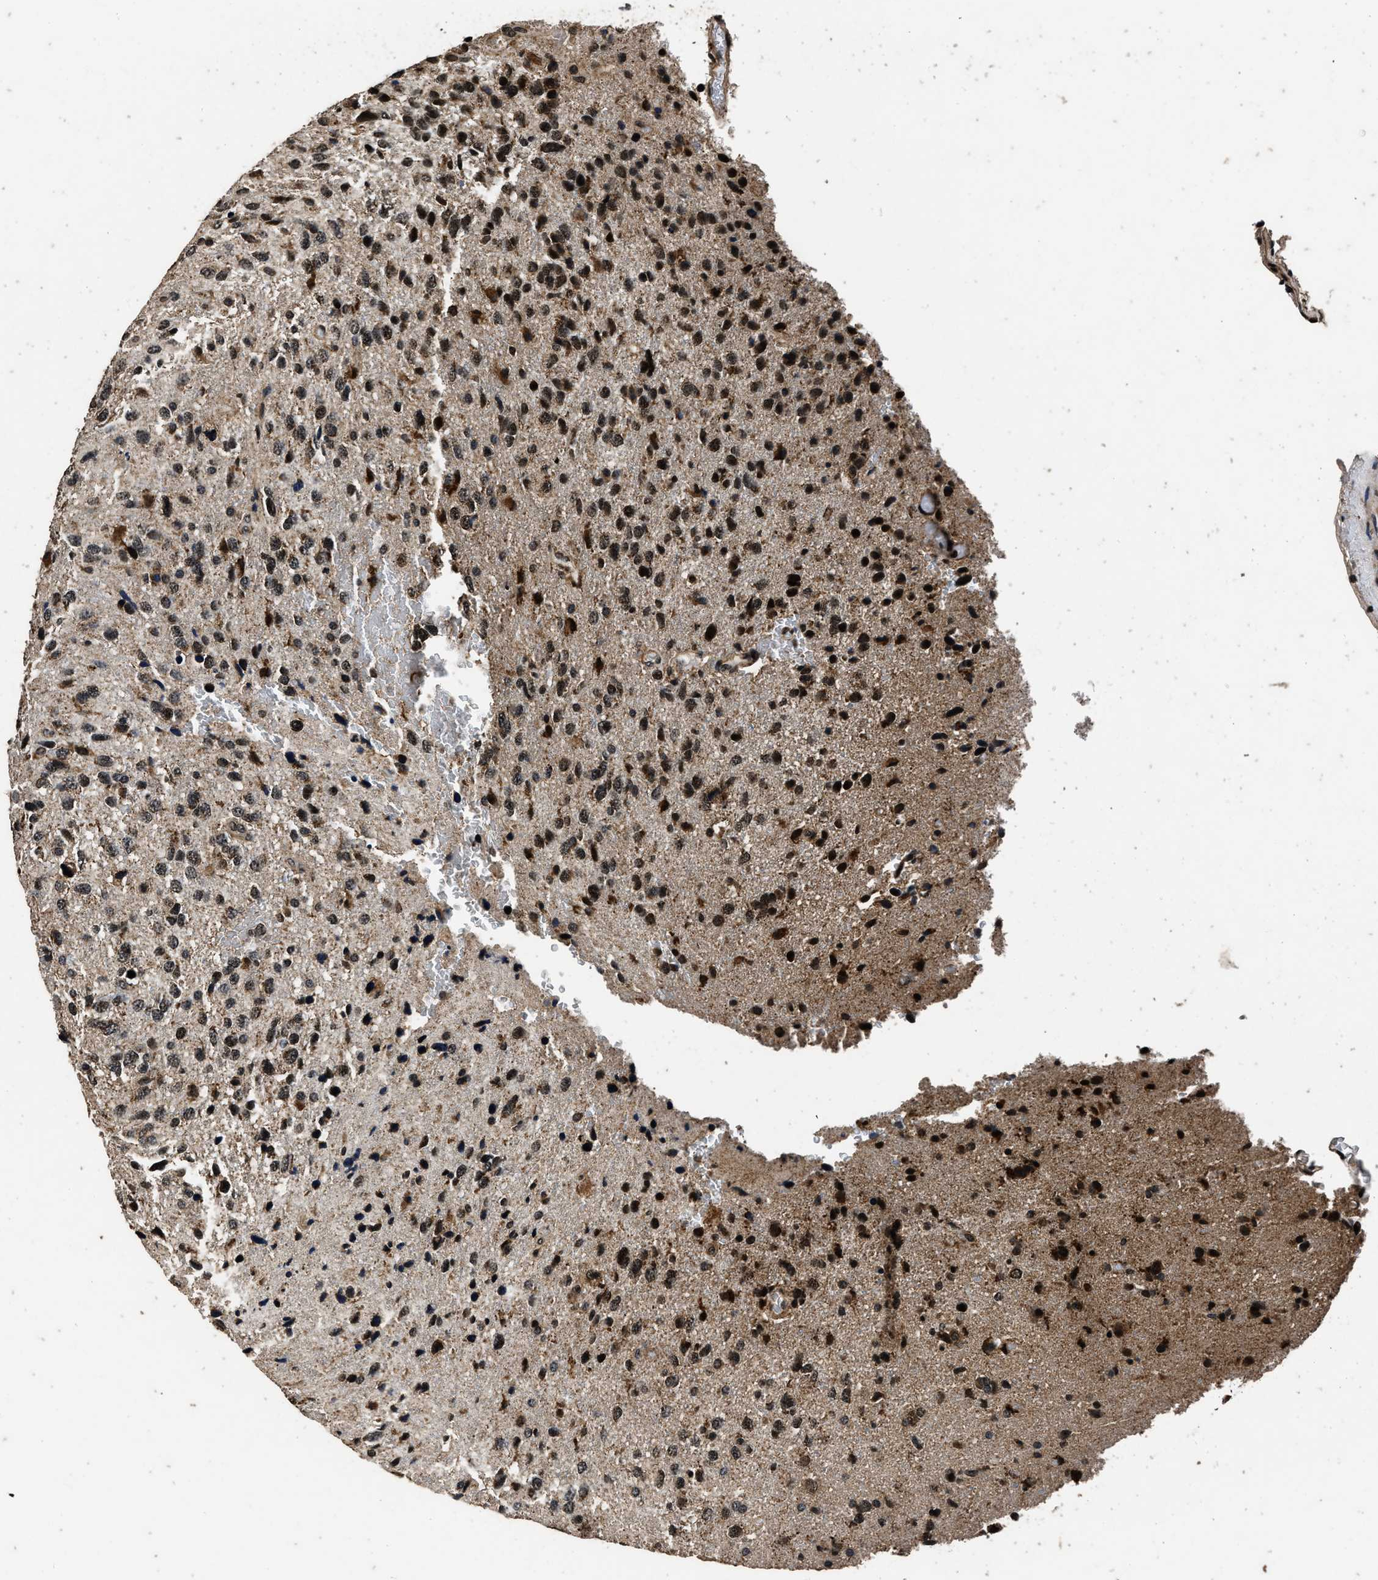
{"staining": {"intensity": "strong", "quantity": "25%-75%", "location": "cytoplasmic/membranous,nuclear"}, "tissue": "glioma", "cell_type": "Tumor cells", "image_type": "cancer", "snomed": [{"axis": "morphology", "description": "Glioma, malignant, High grade"}, {"axis": "topography", "description": "Brain"}], "caption": "Glioma stained with immunohistochemistry reveals strong cytoplasmic/membranous and nuclear expression in approximately 25%-75% of tumor cells.", "gene": "CSTF1", "patient": {"sex": "female", "age": 58}}